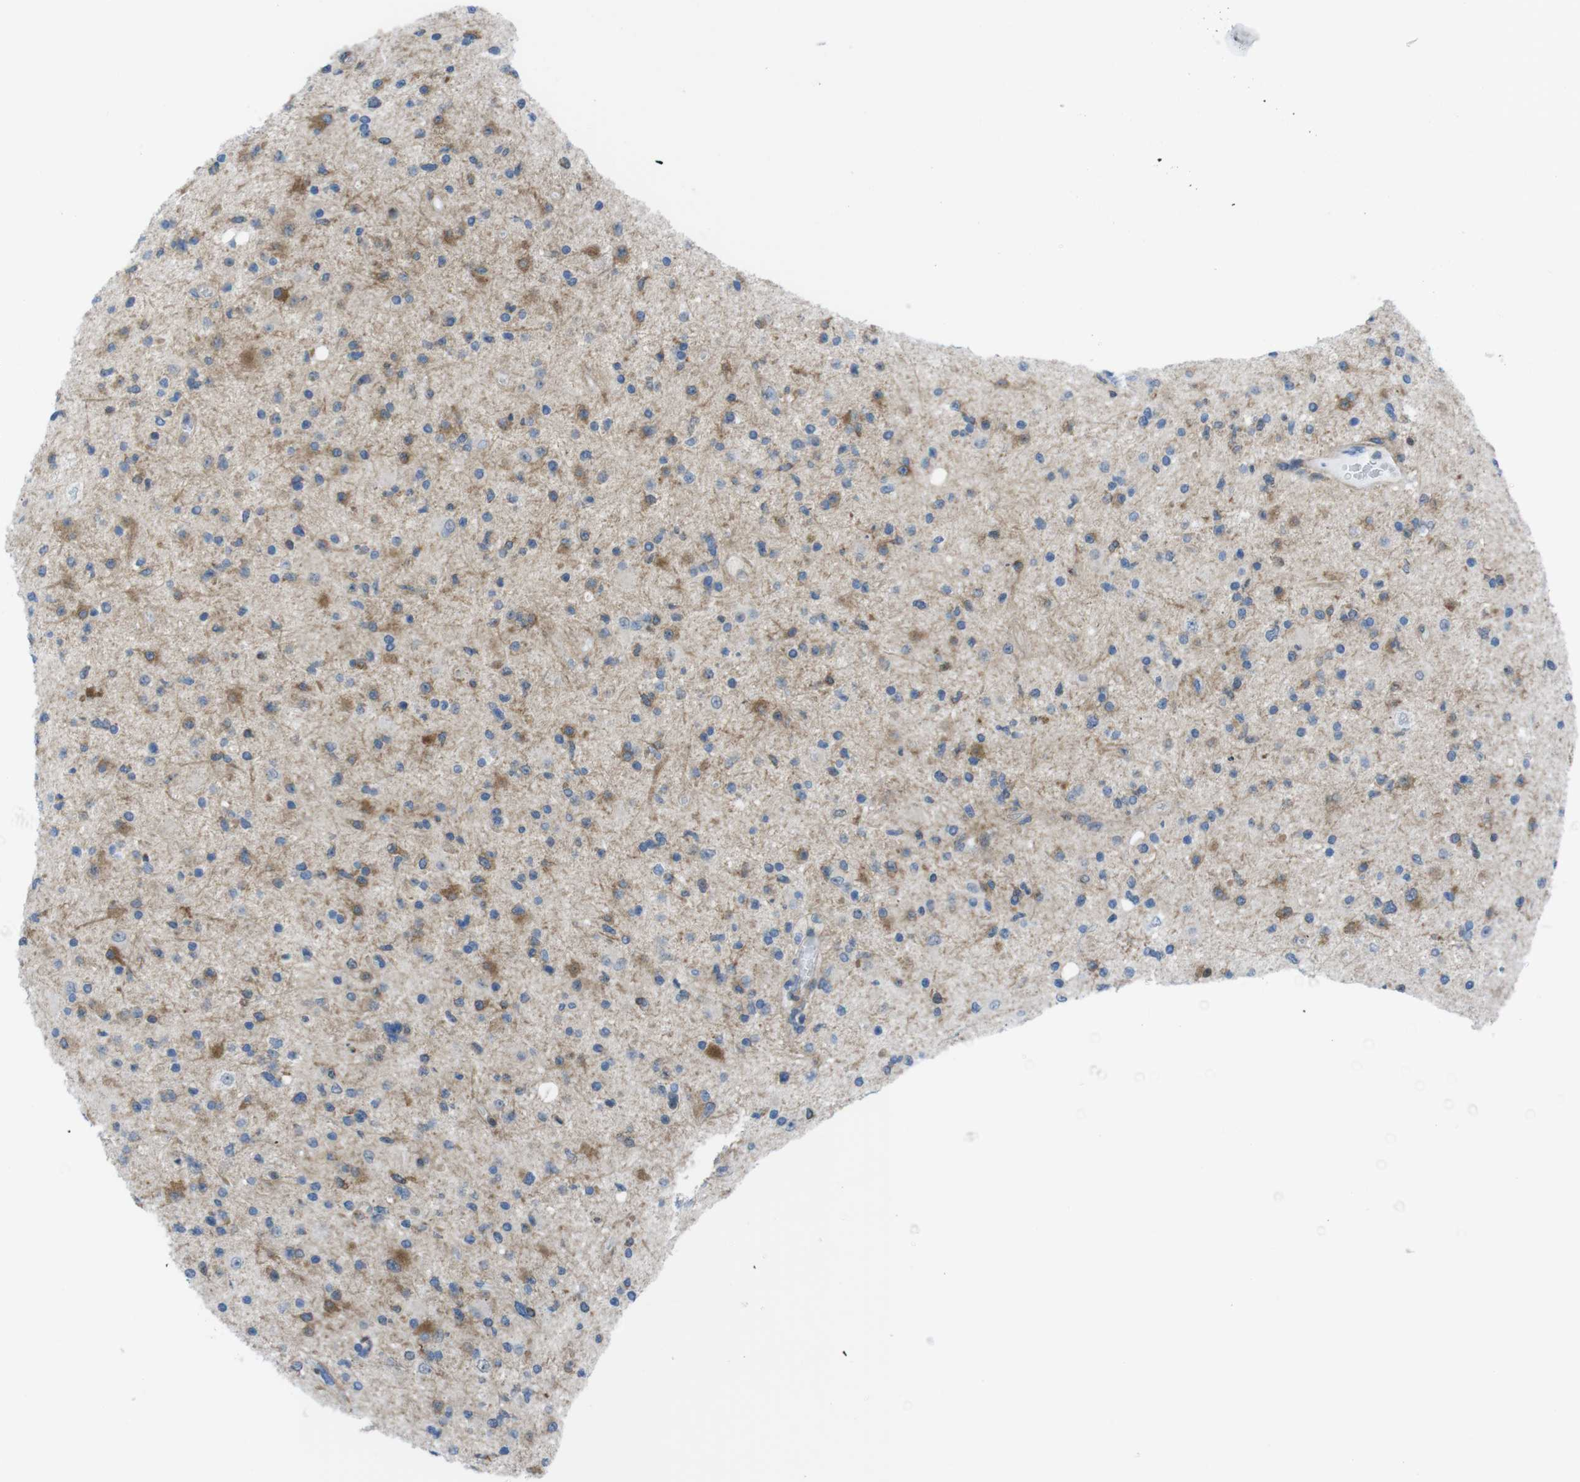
{"staining": {"intensity": "moderate", "quantity": "25%-75%", "location": "cytoplasmic/membranous"}, "tissue": "glioma", "cell_type": "Tumor cells", "image_type": "cancer", "snomed": [{"axis": "morphology", "description": "Glioma, malignant, High grade"}, {"axis": "topography", "description": "Brain"}], "caption": "Tumor cells demonstrate moderate cytoplasmic/membranous positivity in about 25%-75% of cells in glioma.", "gene": "DIAPH2", "patient": {"sex": "male", "age": 33}}